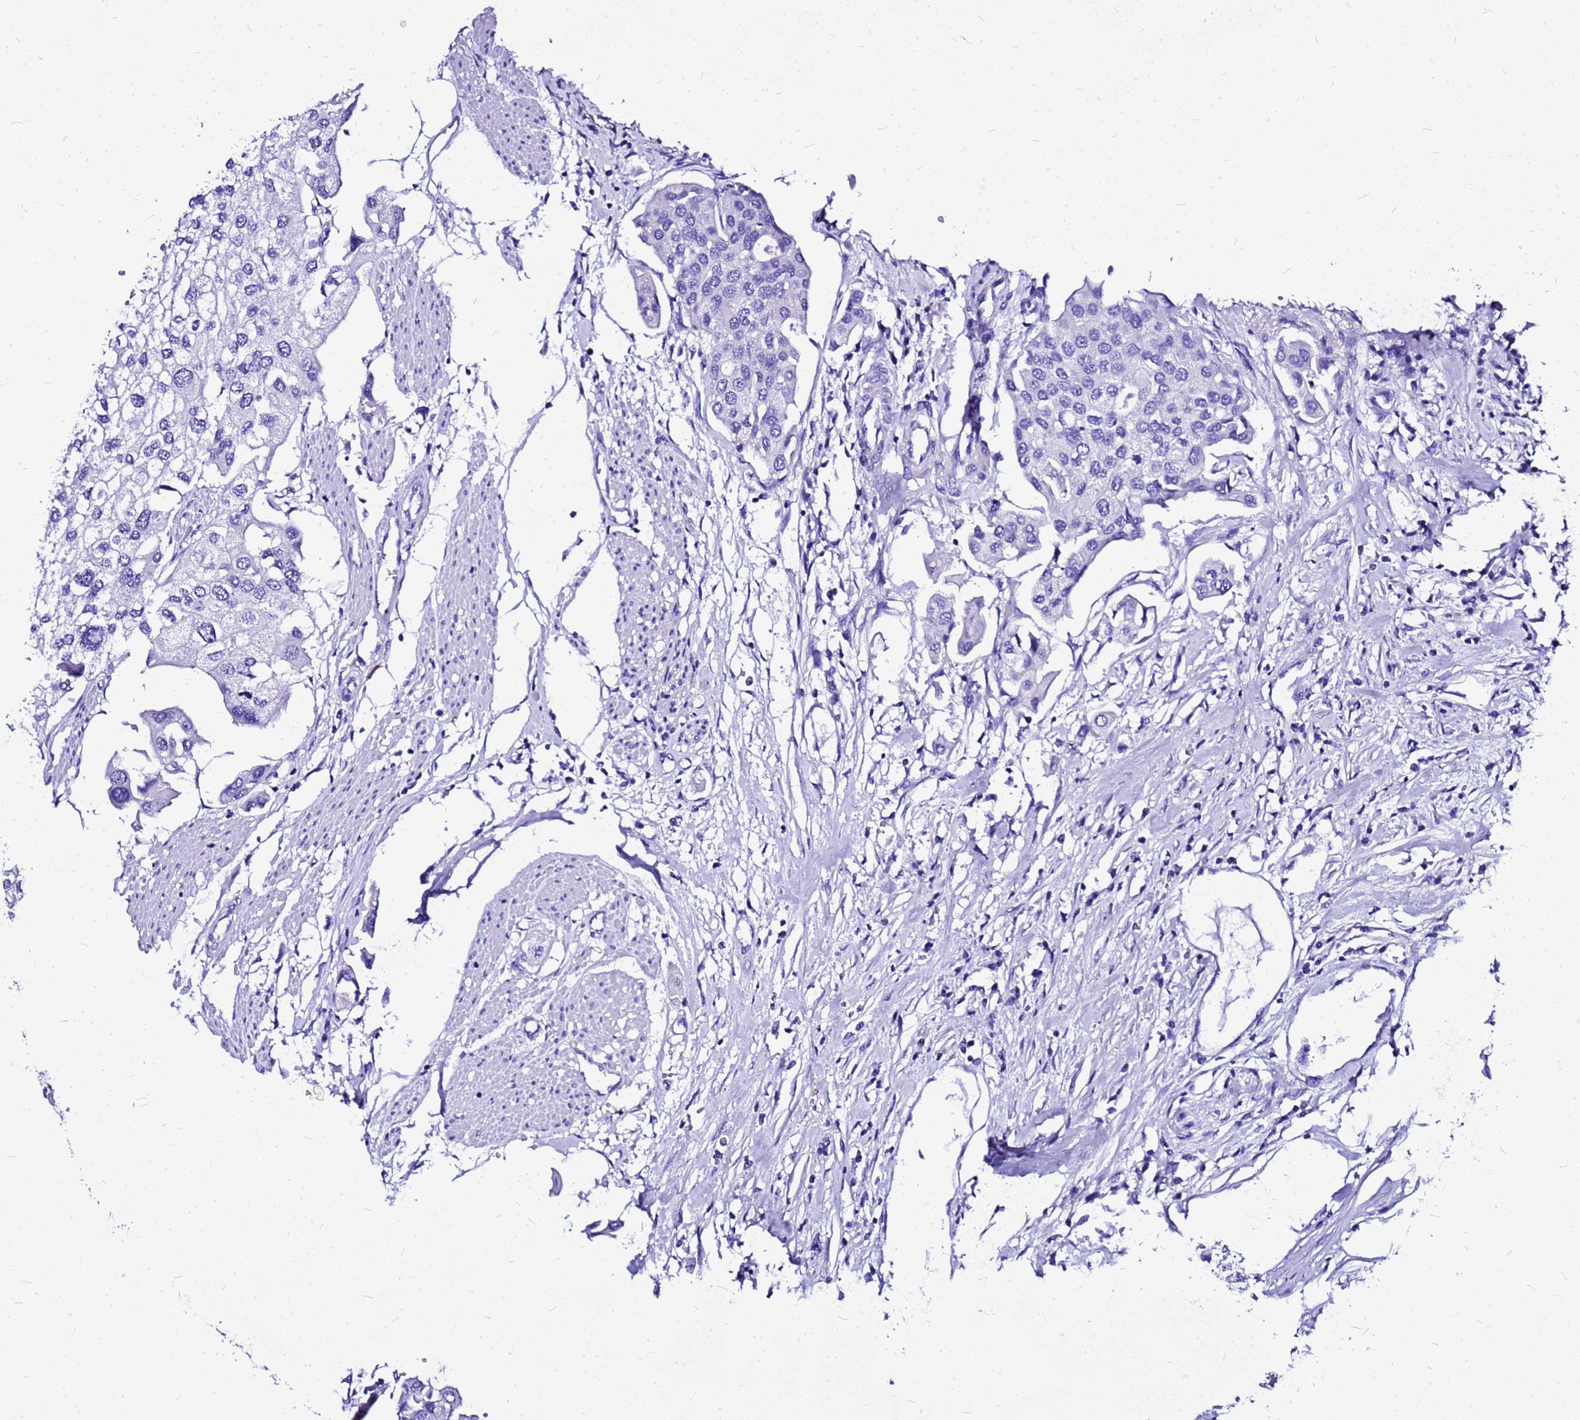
{"staining": {"intensity": "negative", "quantity": "none", "location": "none"}, "tissue": "urothelial cancer", "cell_type": "Tumor cells", "image_type": "cancer", "snomed": [{"axis": "morphology", "description": "Urothelial carcinoma, High grade"}, {"axis": "topography", "description": "Urinary bladder"}], "caption": "A micrograph of high-grade urothelial carcinoma stained for a protein demonstrates no brown staining in tumor cells.", "gene": "HERC4", "patient": {"sex": "male", "age": 64}}